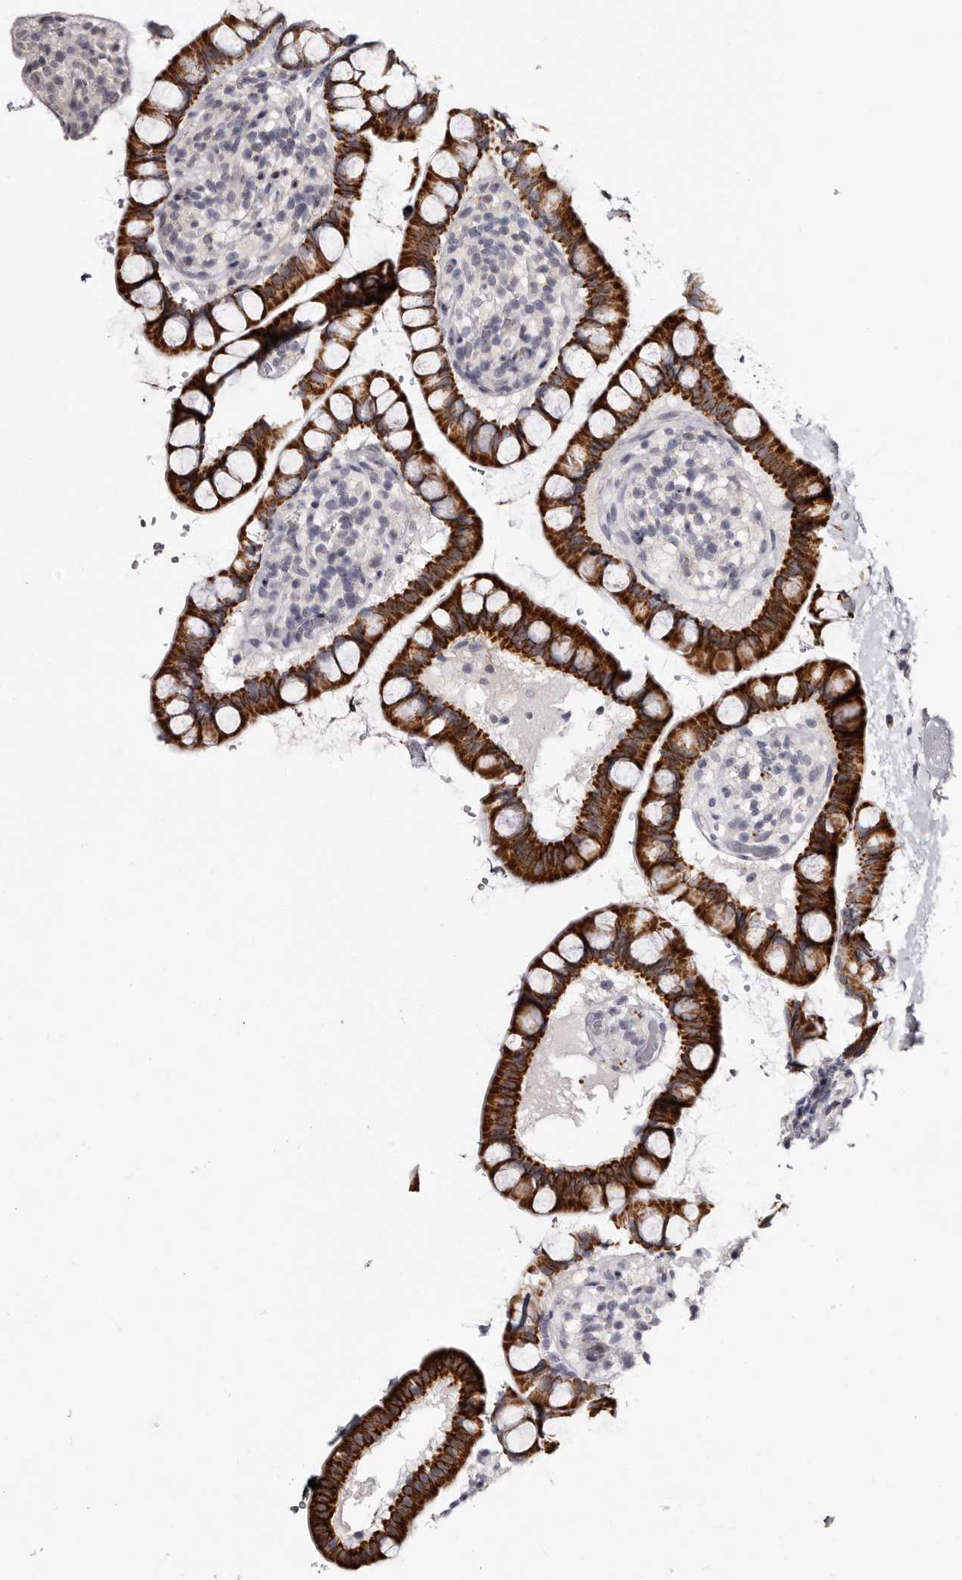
{"staining": {"intensity": "strong", "quantity": ">75%", "location": "cytoplasmic/membranous"}, "tissue": "small intestine", "cell_type": "Glandular cells", "image_type": "normal", "snomed": [{"axis": "morphology", "description": "Normal tissue, NOS"}, {"axis": "topography", "description": "Smooth muscle"}, {"axis": "topography", "description": "Small intestine"}], "caption": "An immunohistochemistry (IHC) photomicrograph of normal tissue is shown. Protein staining in brown shows strong cytoplasmic/membranous positivity in small intestine within glandular cells.", "gene": "PHF20L1", "patient": {"sex": "female", "age": 84}}